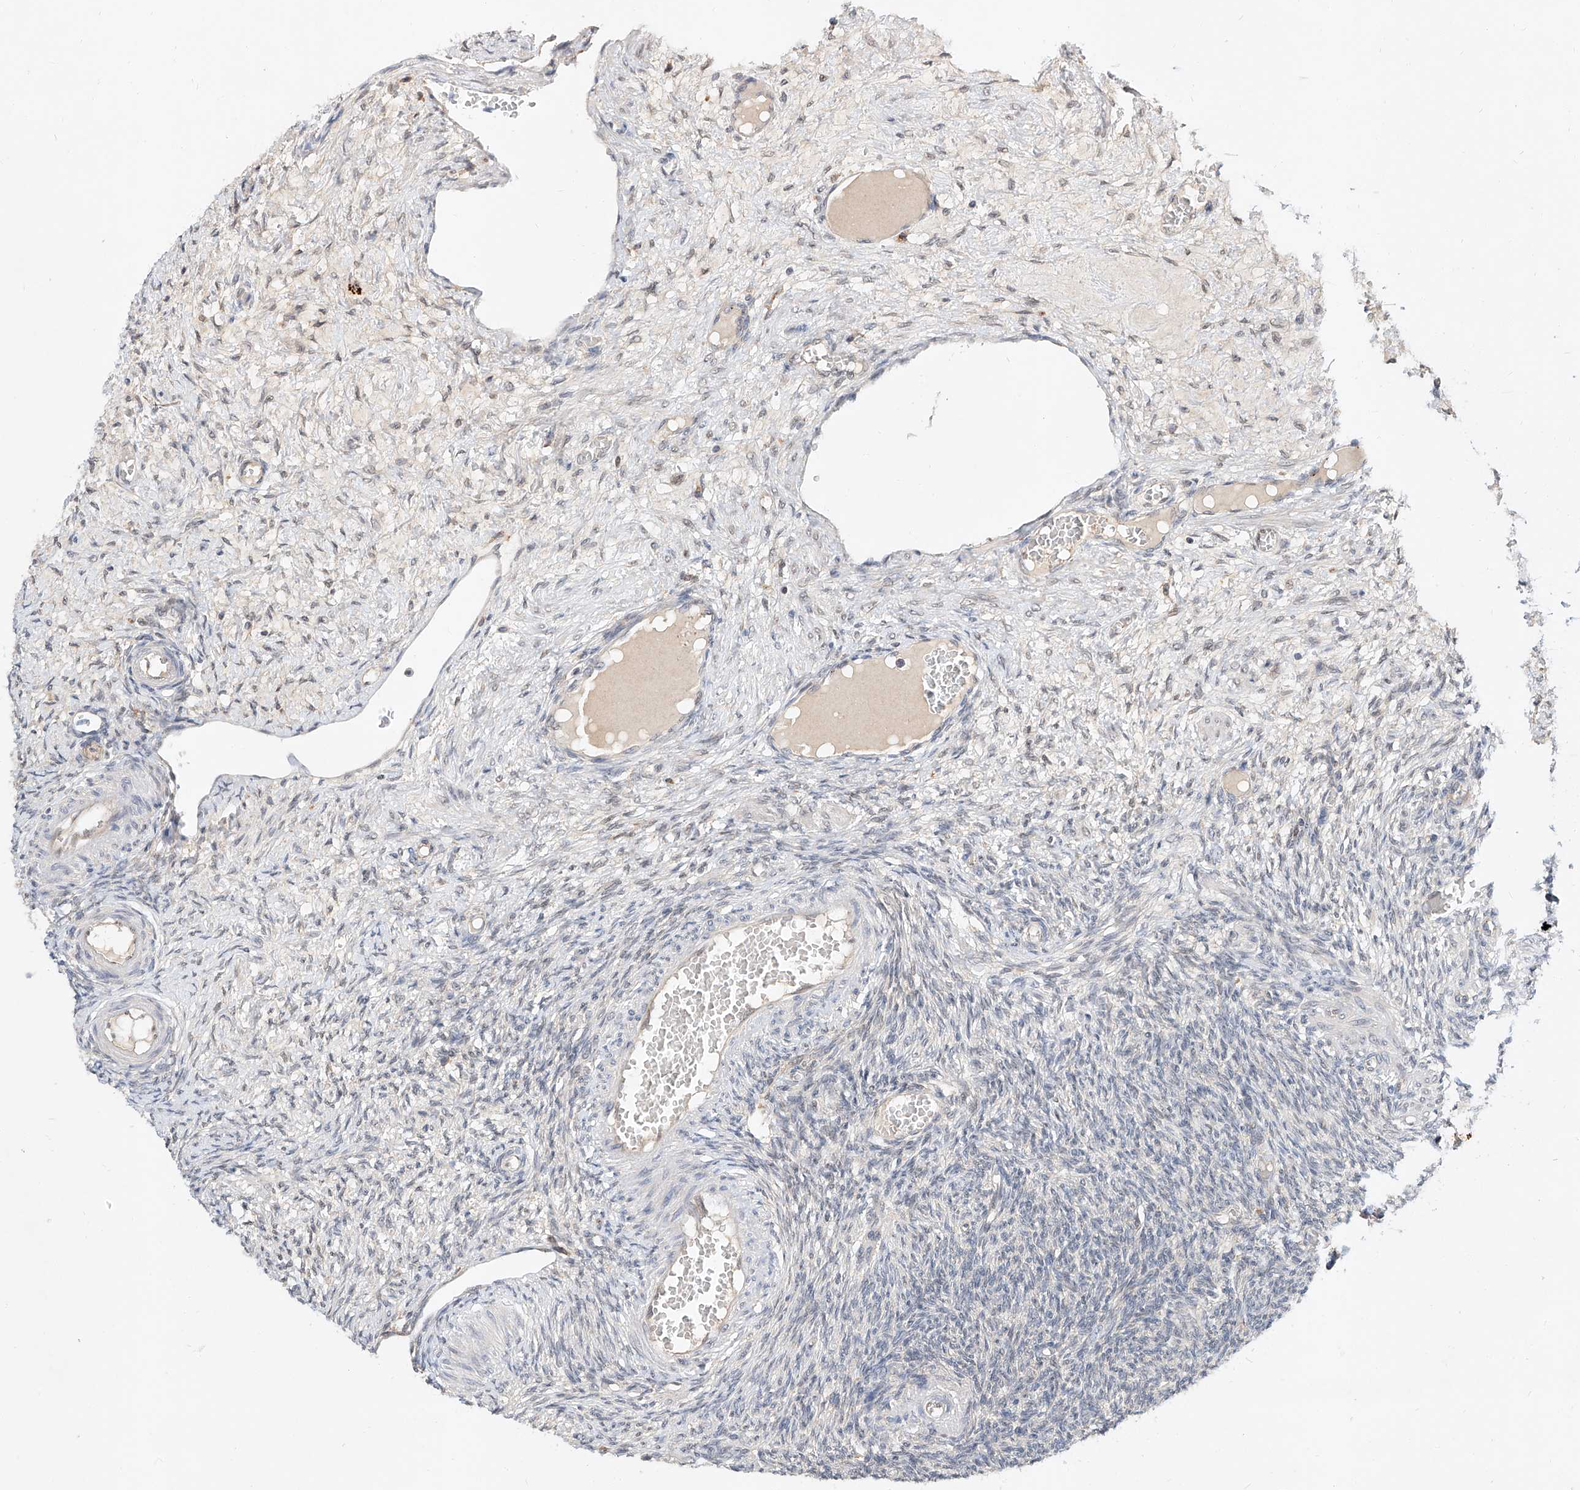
{"staining": {"intensity": "negative", "quantity": "none", "location": "none"}, "tissue": "ovary", "cell_type": "Ovarian stroma cells", "image_type": "normal", "snomed": [{"axis": "morphology", "description": "Normal tissue, NOS"}, {"axis": "topography", "description": "Ovary"}], "caption": "Ovarian stroma cells are negative for protein expression in unremarkable human ovary. (DAB IHC visualized using brightfield microscopy, high magnification).", "gene": "DIRAS3", "patient": {"sex": "female", "age": 27}}